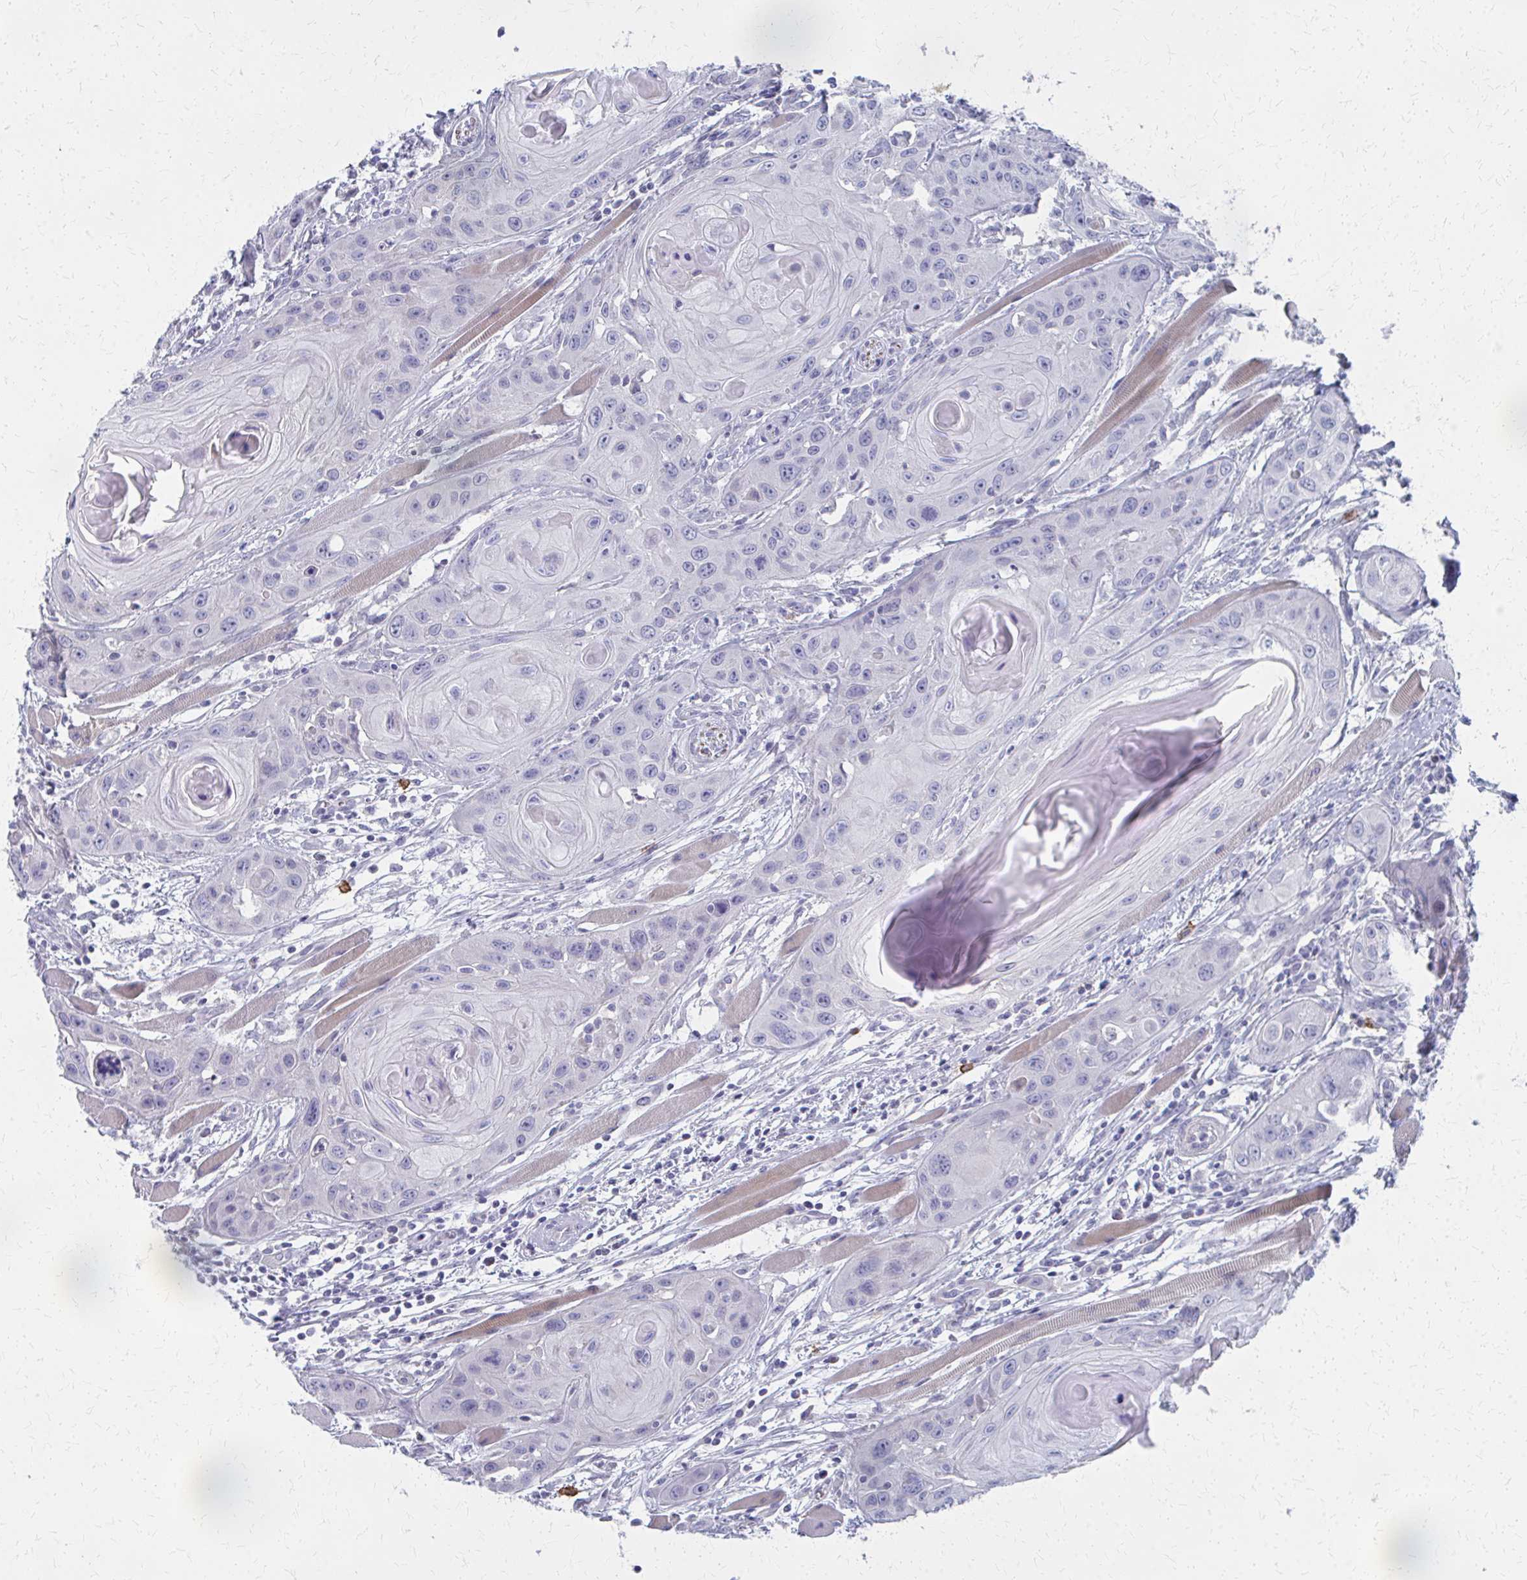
{"staining": {"intensity": "negative", "quantity": "none", "location": "none"}, "tissue": "head and neck cancer", "cell_type": "Tumor cells", "image_type": "cancer", "snomed": [{"axis": "morphology", "description": "Squamous cell carcinoma, NOS"}, {"axis": "topography", "description": "Oral tissue"}, {"axis": "topography", "description": "Head-Neck"}], "caption": "The photomicrograph displays no significant staining in tumor cells of head and neck cancer.", "gene": "MS4A2", "patient": {"sex": "male", "age": 58}}